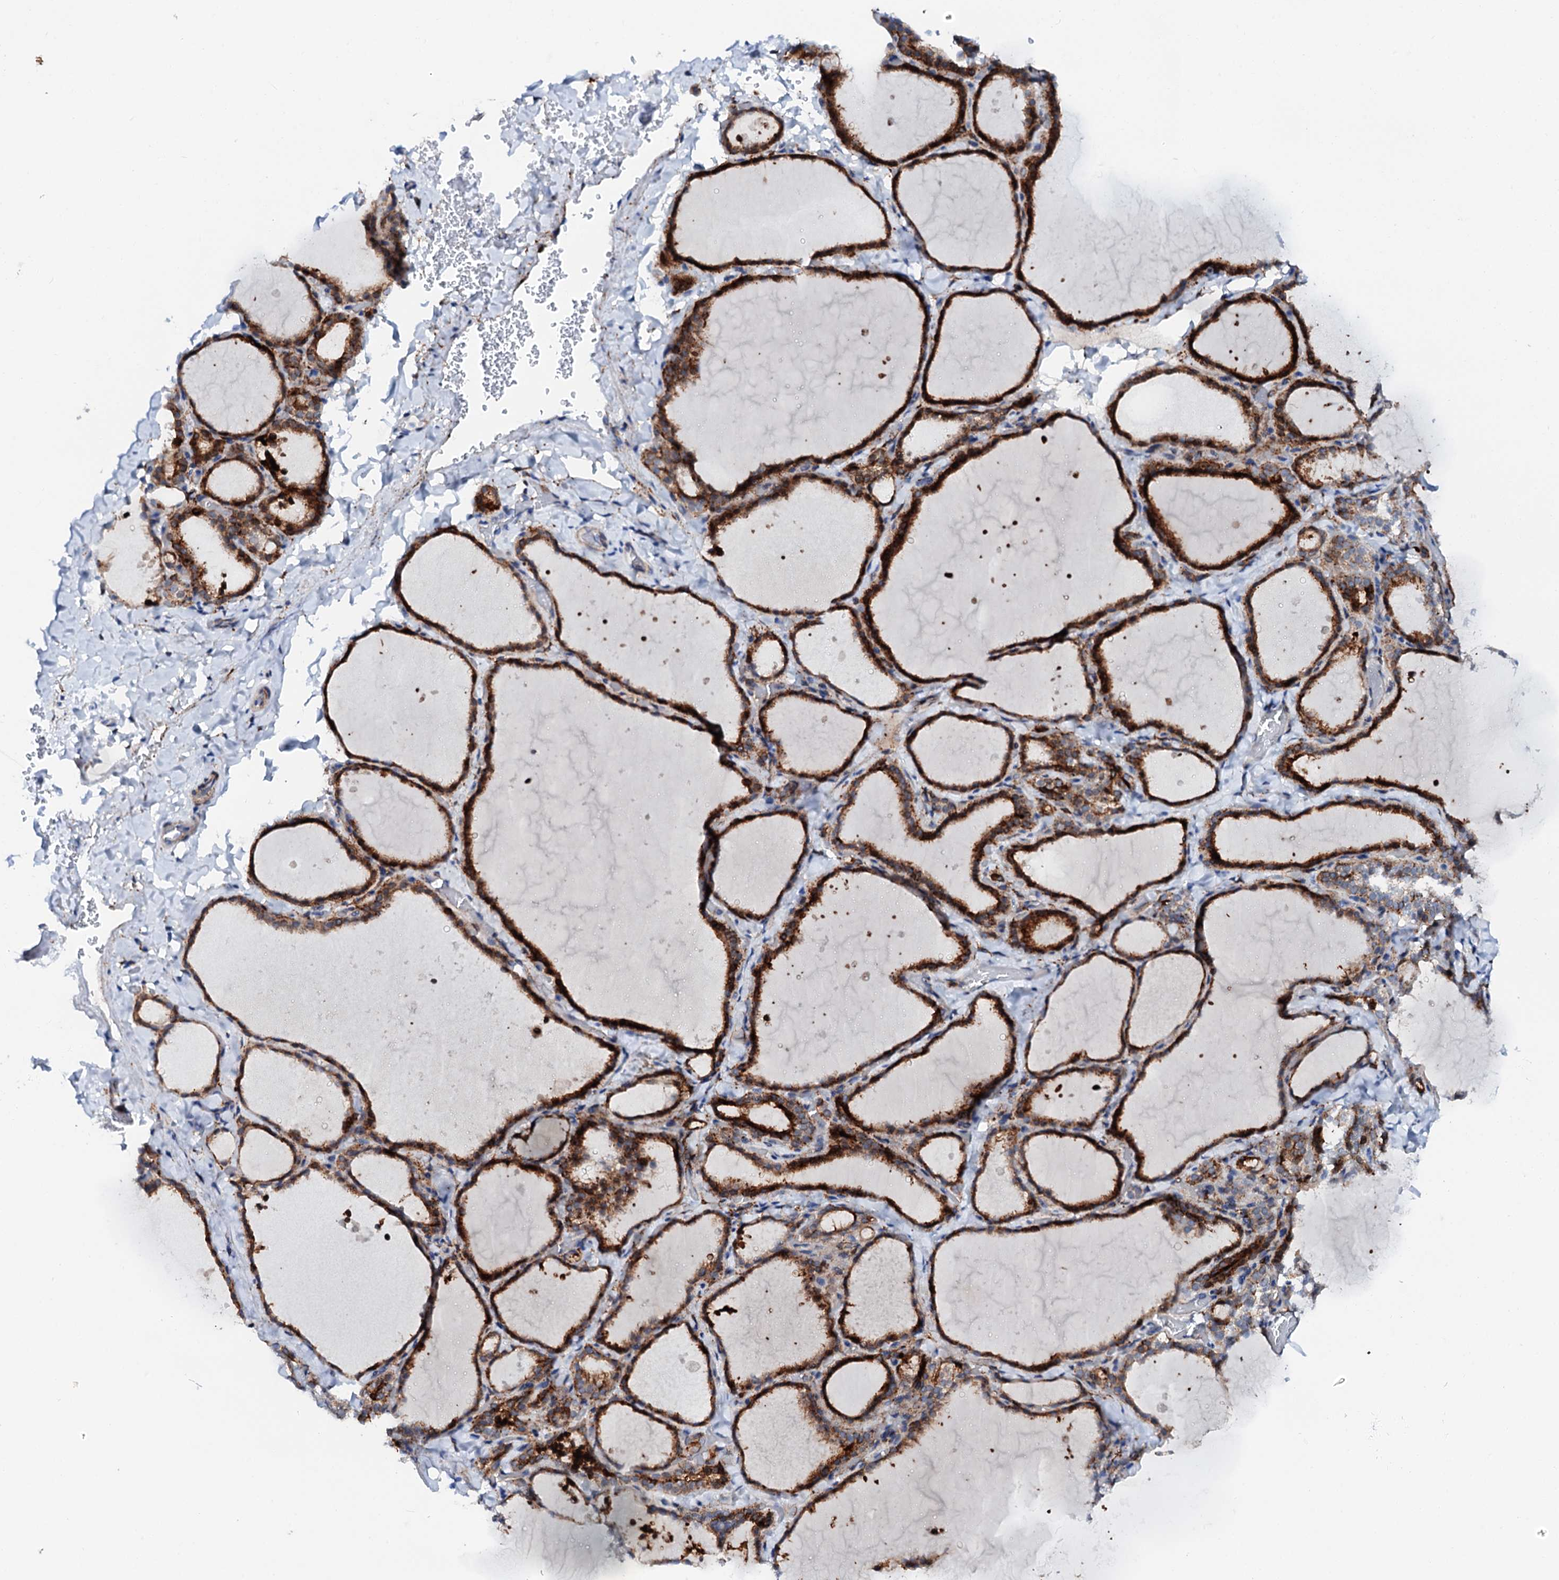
{"staining": {"intensity": "strong", "quantity": ">75%", "location": "cytoplasmic/membranous"}, "tissue": "thyroid gland", "cell_type": "Glandular cells", "image_type": "normal", "snomed": [{"axis": "morphology", "description": "Normal tissue, NOS"}, {"axis": "topography", "description": "Thyroid gland"}], "caption": "Thyroid gland stained with IHC reveals strong cytoplasmic/membranous positivity in about >75% of glandular cells.", "gene": "MED13L", "patient": {"sex": "female", "age": 22}}